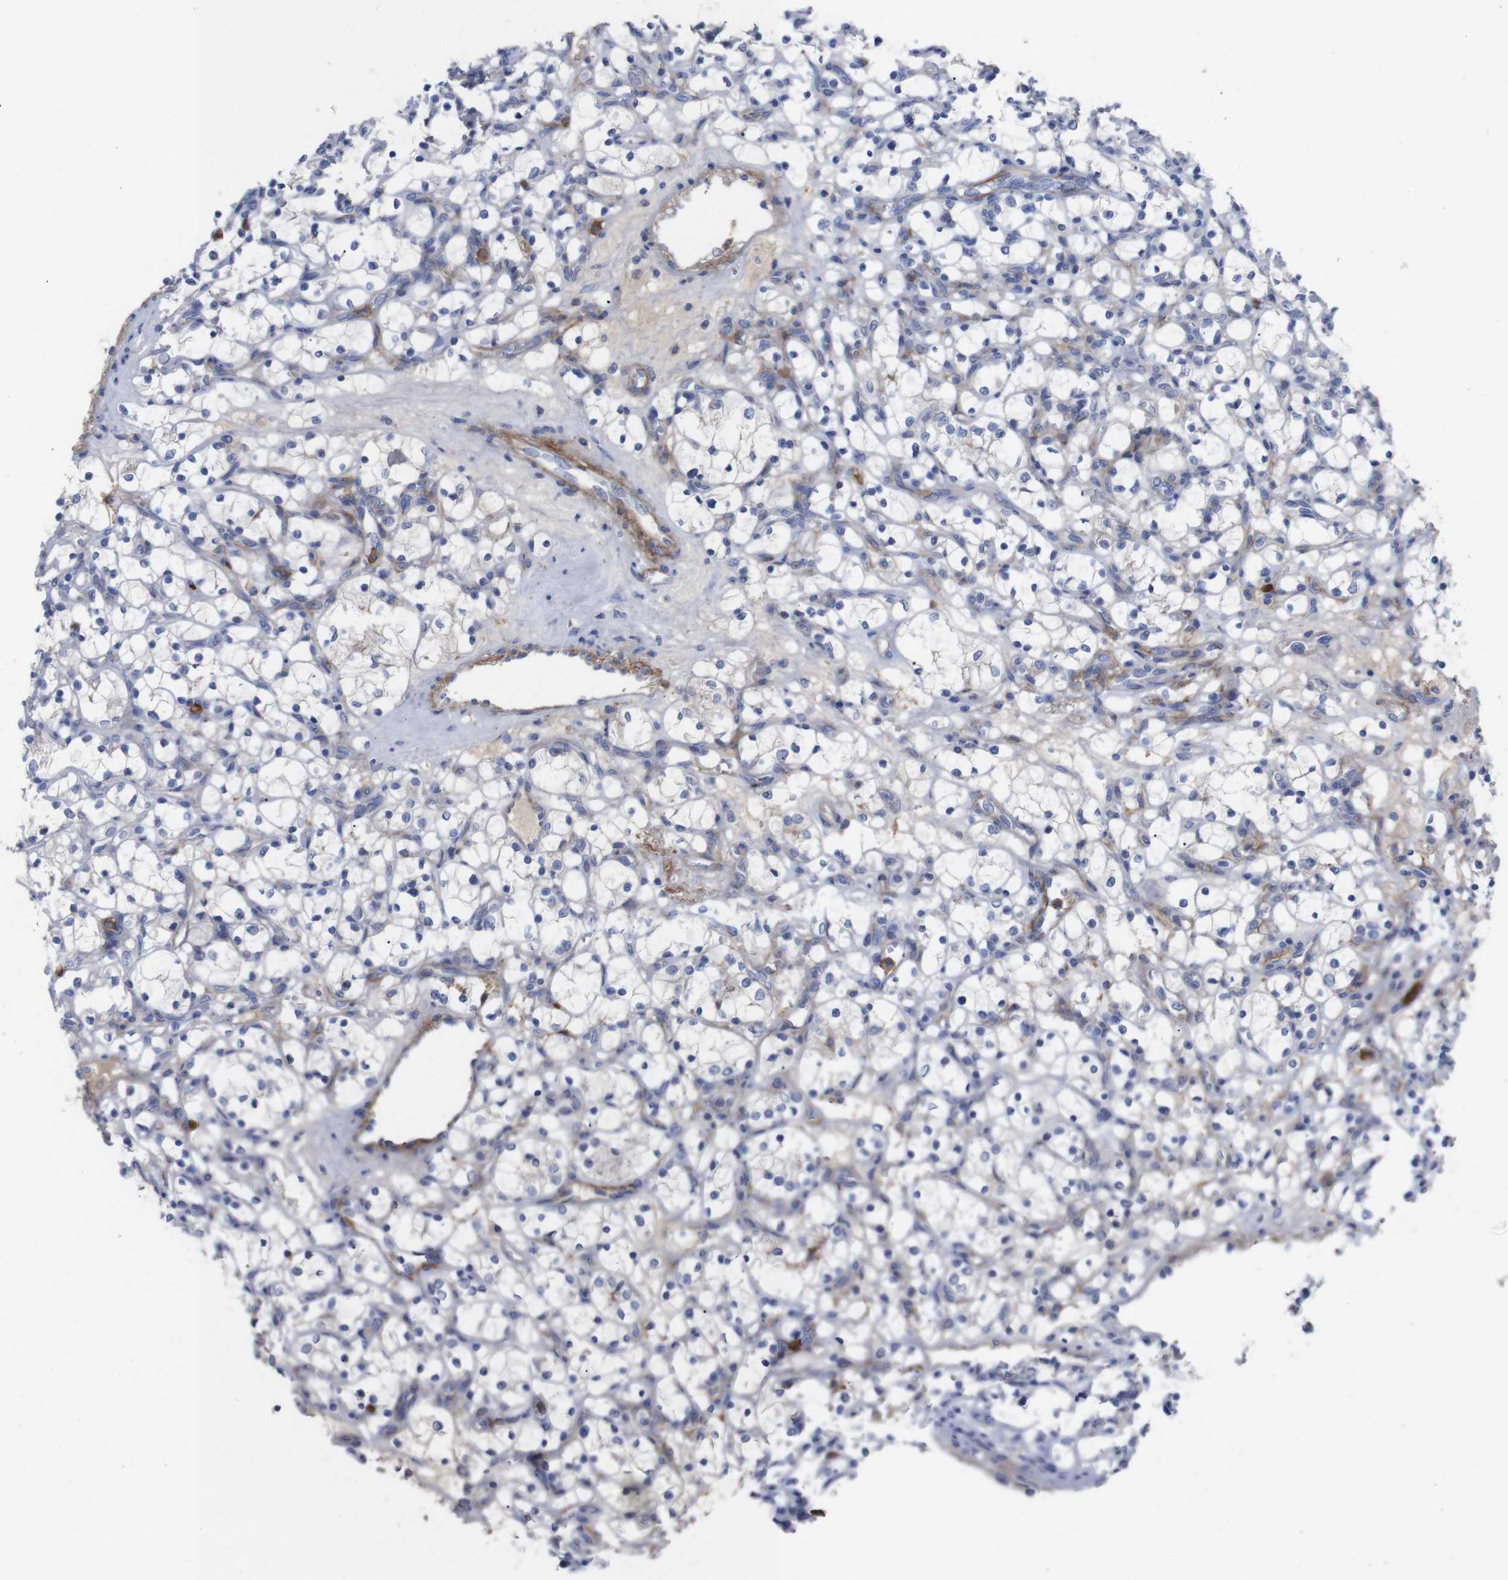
{"staining": {"intensity": "negative", "quantity": "none", "location": "none"}, "tissue": "renal cancer", "cell_type": "Tumor cells", "image_type": "cancer", "snomed": [{"axis": "morphology", "description": "Adenocarcinoma, NOS"}, {"axis": "topography", "description": "Kidney"}], "caption": "Immunohistochemistry (IHC) micrograph of human adenocarcinoma (renal) stained for a protein (brown), which exhibits no expression in tumor cells.", "gene": "C5AR1", "patient": {"sex": "female", "age": 69}}